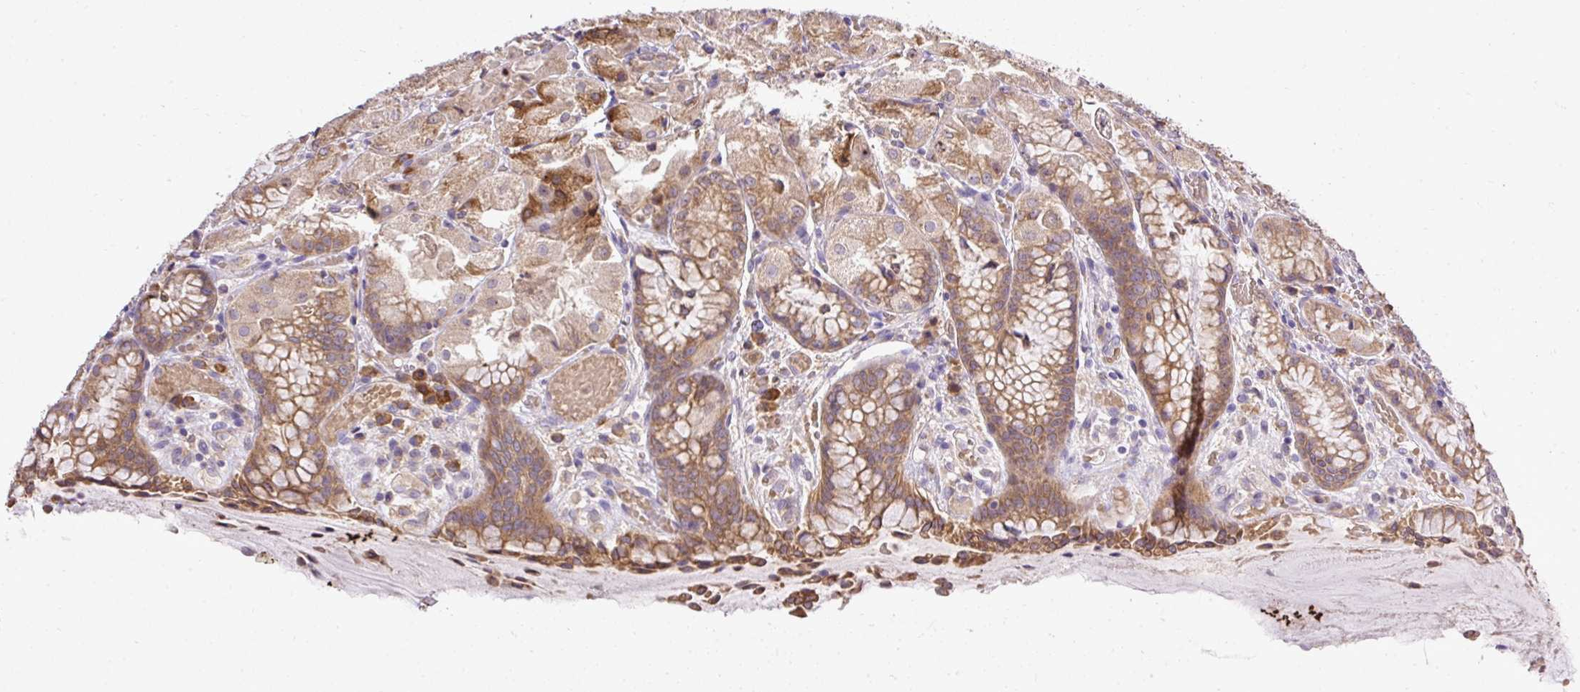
{"staining": {"intensity": "moderate", "quantity": ">75%", "location": "cytoplasmic/membranous"}, "tissue": "stomach", "cell_type": "Glandular cells", "image_type": "normal", "snomed": [{"axis": "morphology", "description": "Normal tissue, NOS"}, {"axis": "topography", "description": "Stomach, upper"}], "caption": "Stomach stained for a protein shows moderate cytoplasmic/membranous positivity in glandular cells.", "gene": "SEC63", "patient": {"sex": "male", "age": 72}}